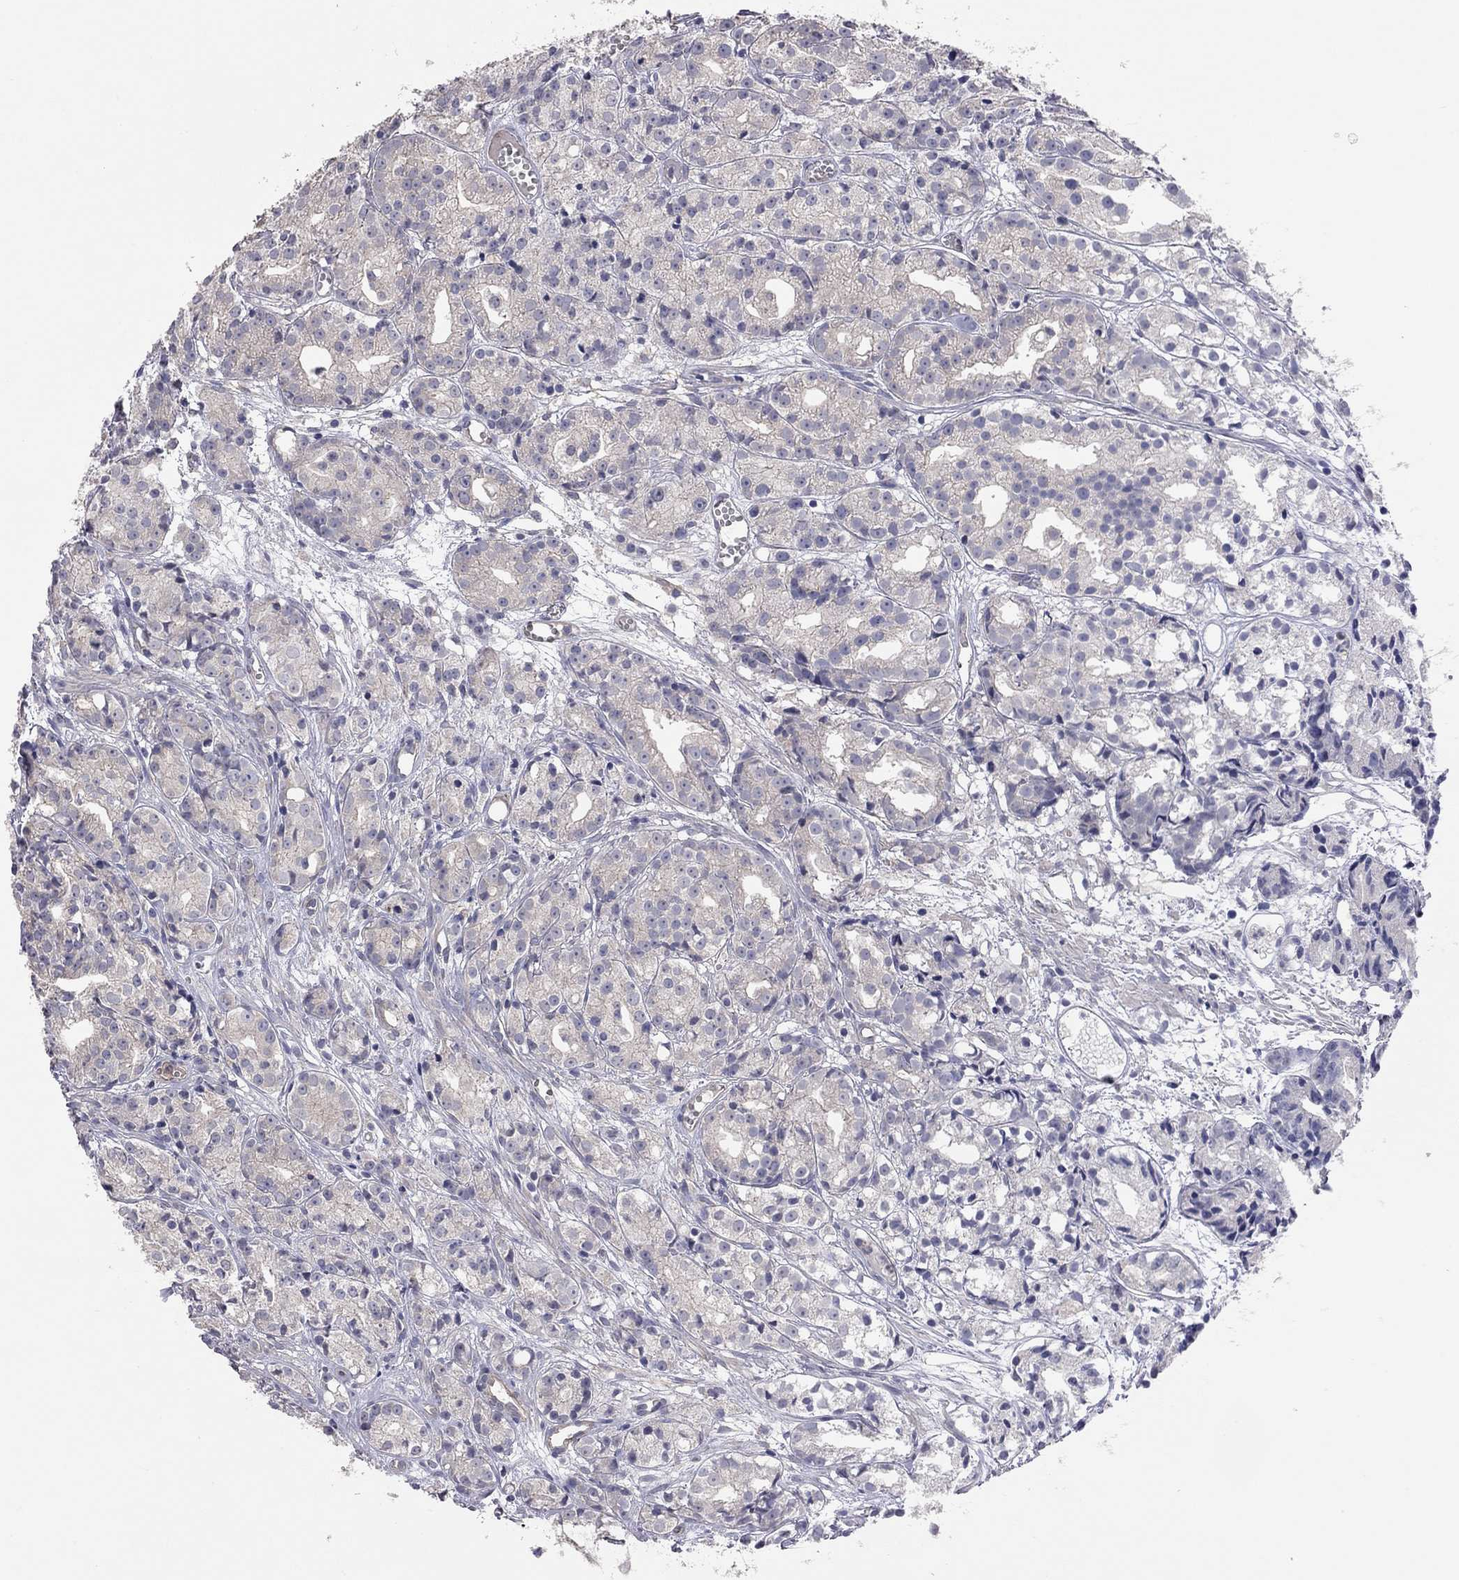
{"staining": {"intensity": "negative", "quantity": "none", "location": "none"}, "tissue": "prostate cancer", "cell_type": "Tumor cells", "image_type": "cancer", "snomed": [{"axis": "morphology", "description": "Adenocarcinoma, Medium grade"}, {"axis": "topography", "description": "Prostate"}], "caption": "A histopathology image of adenocarcinoma (medium-grade) (prostate) stained for a protein exhibits no brown staining in tumor cells.", "gene": "KCNB1", "patient": {"sex": "male", "age": 74}}